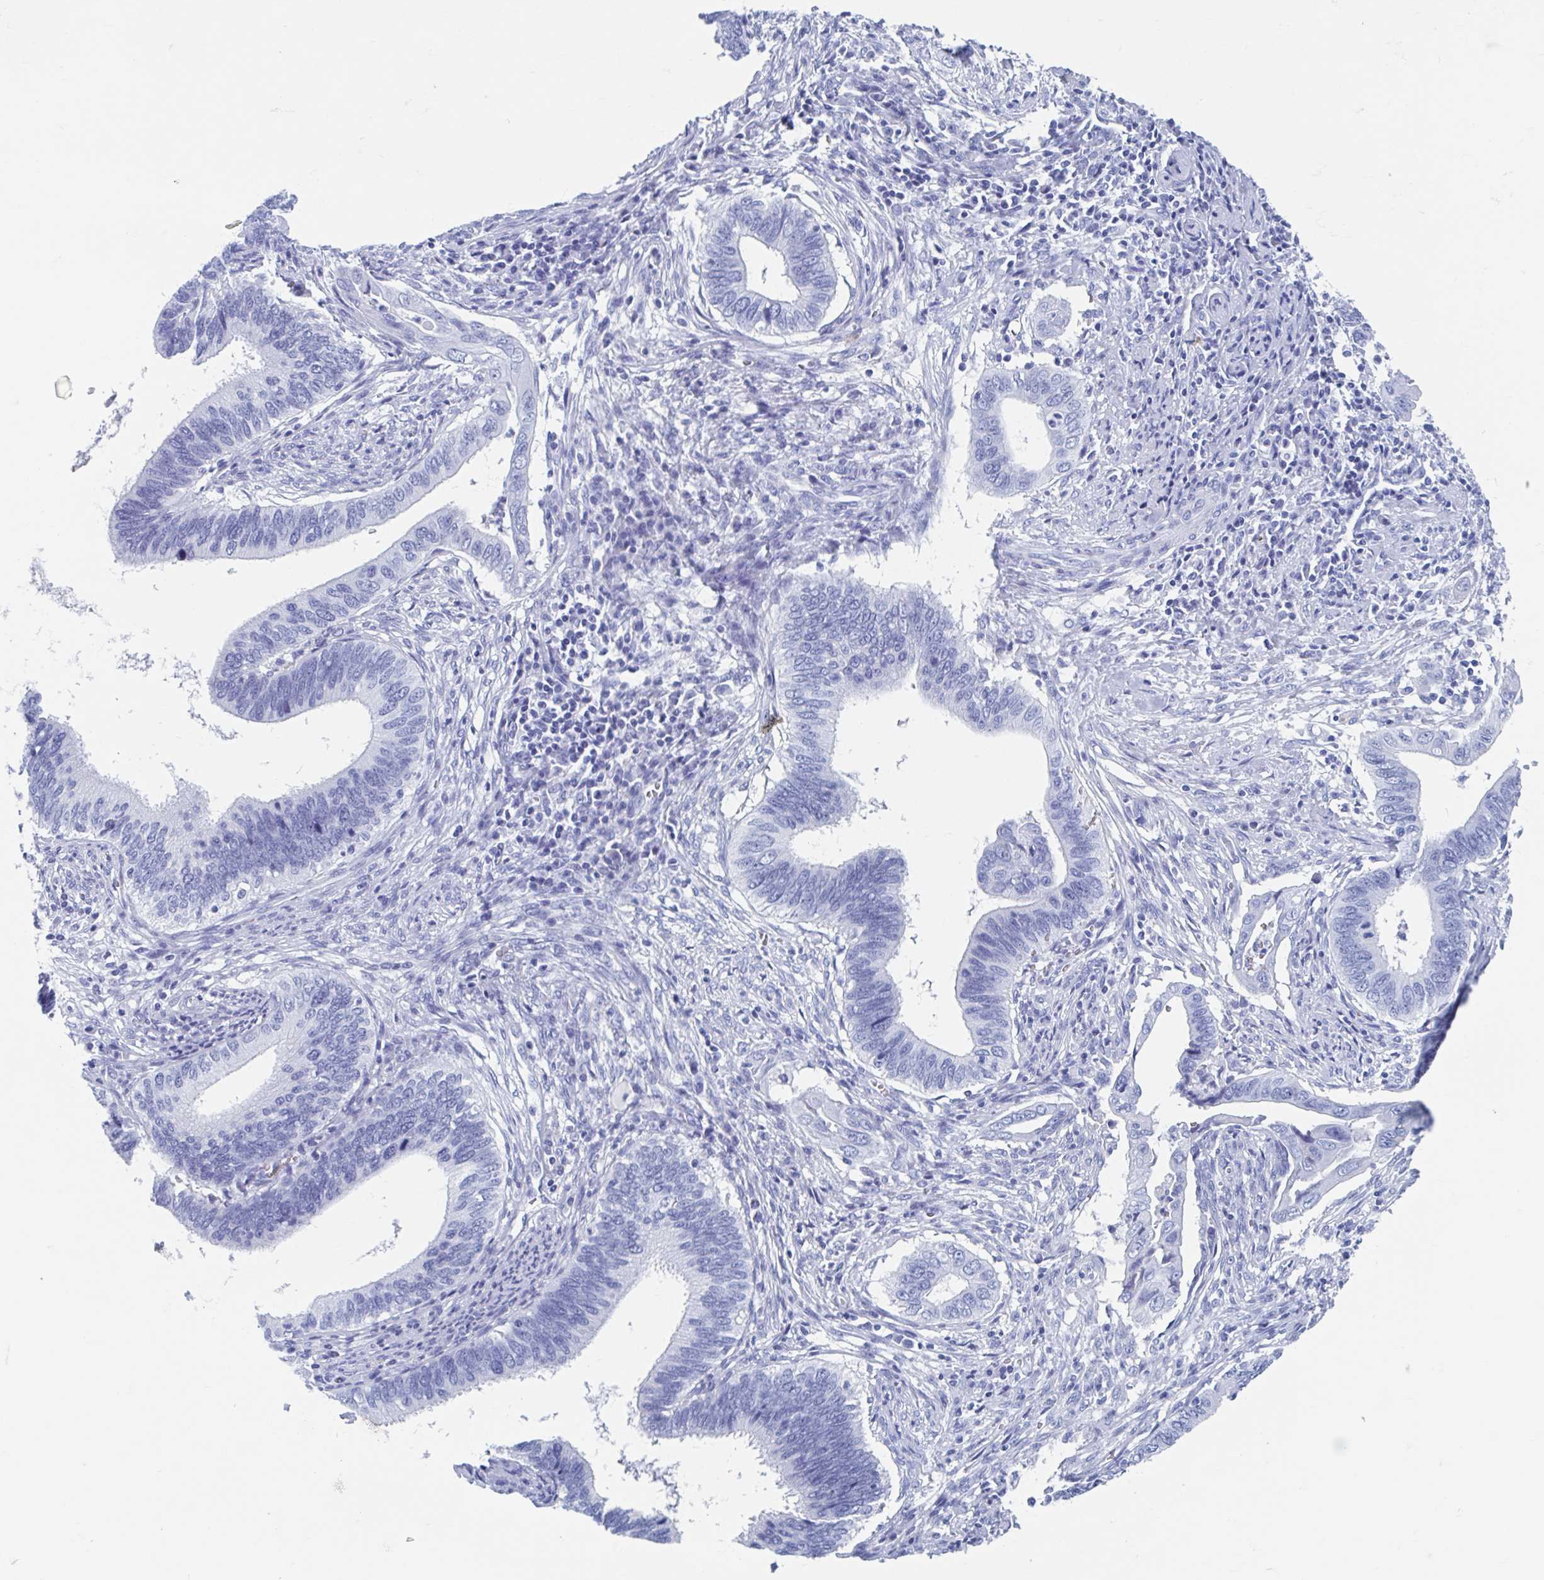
{"staining": {"intensity": "negative", "quantity": "none", "location": "none"}, "tissue": "cervical cancer", "cell_type": "Tumor cells", "image_type": "cancer", "snomed": [{"axis": "morphology", "description": "Adenocarcinoma, NOS"}, {"axis": "topography", "description": "Cervix"}], "caption": "Immunohistochemistry micrograph of adenocarcinoma (cervical) stained for a protein (brown), which exhibits no staining in tumor cells.", "gene": "C10orf53", "patient": {"sex": "female", "age": 42}}